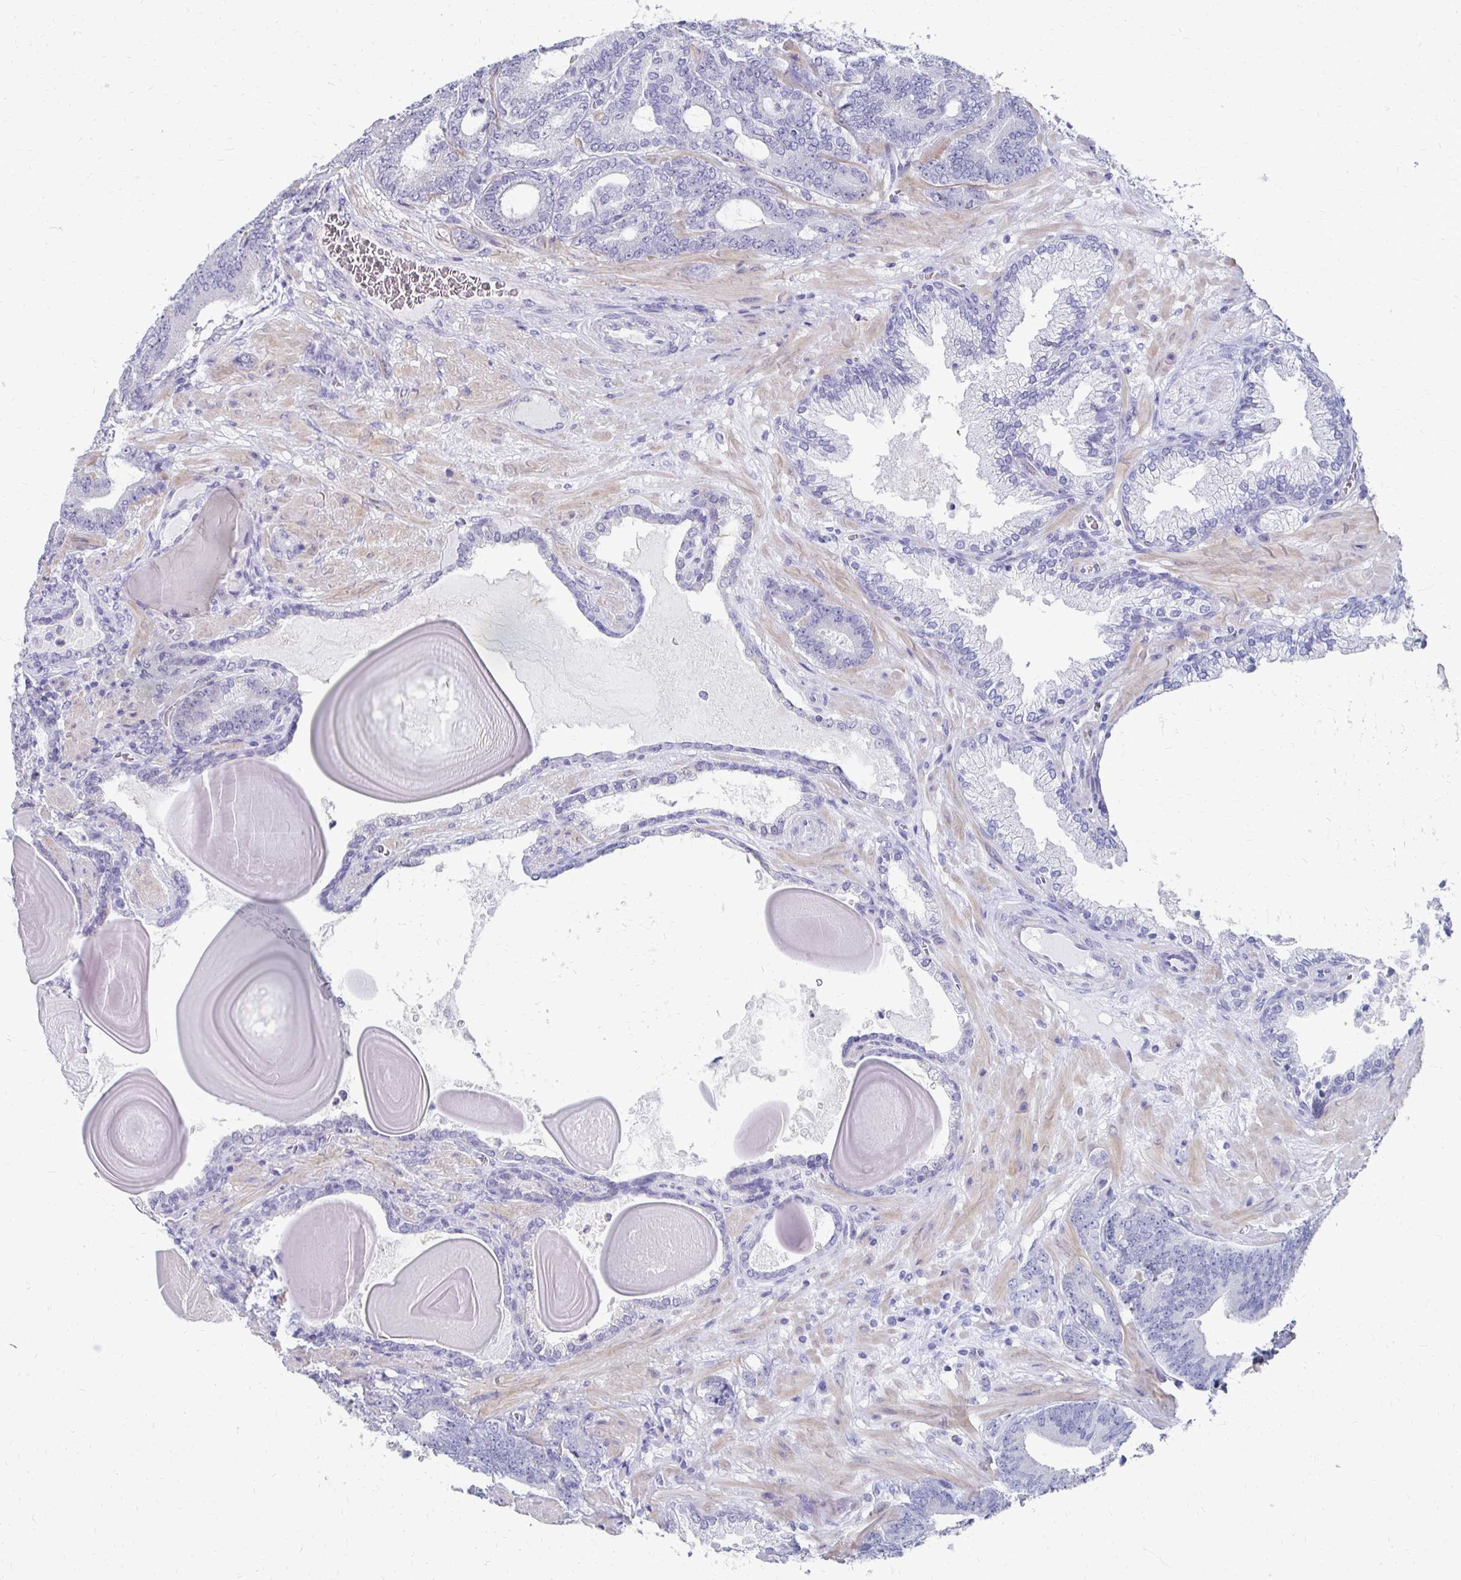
{"staining": {"intensity": "negative", "quantity": "none", "location": "none"}, "tissue": "prostate cancer", "cell_type": "Tumor cells", "image_type": "cancer", "snomed": [{"axis": "morphology", "description": "Adenocarcinoma, High grade"}, {"axis": "topography", "description": "Prostate"}], "caption": "Micrograph shows no significant protein positivity in tumor cells of prostate adenocarcinoma (high-grade).", "gene": "SYCP3", "patient": {"sex": "male", "age": 62}}